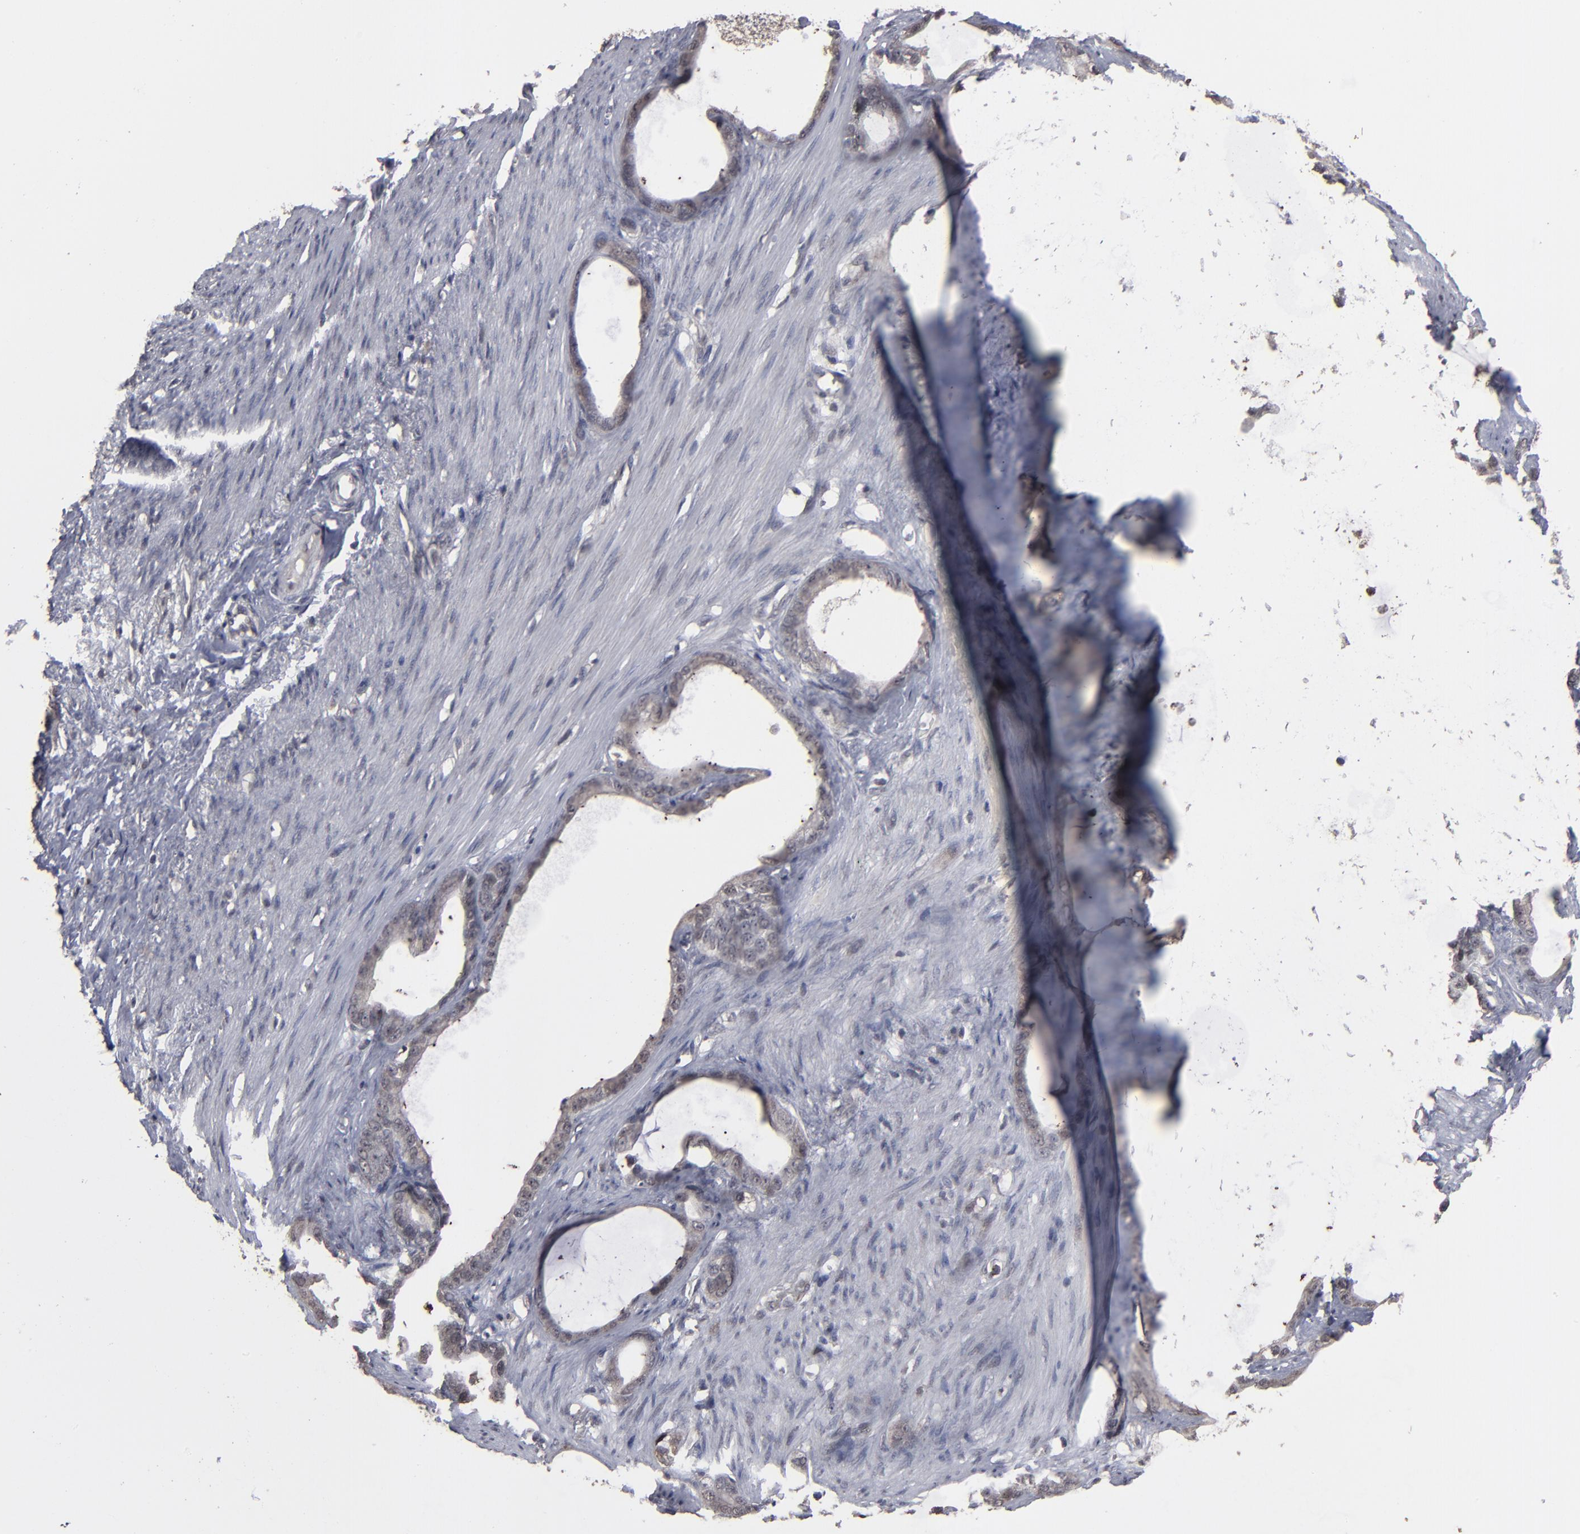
{"staining": {"intensity": "weak", "quantity": ">75%", "location": "cytoplasmic/membranous"}, "tissue": "stomach cancer", "cell_type": "Tumor cells", "image_type": "cancer", "snomed": [{"axis": "morphology", "description": "Adenocarcinoma, NOS"}, {"axis": "topography", "description": "Stomach"}], "caption": "Adenocarcinoma (stomach) stained with DAB immunohistochemistry reveals low levels of weak cytoplasmic/membranous expression in about >75% of tumor cells.", "gene": "SLC22A17", "patient": {"sex": "female", "age": 75}}